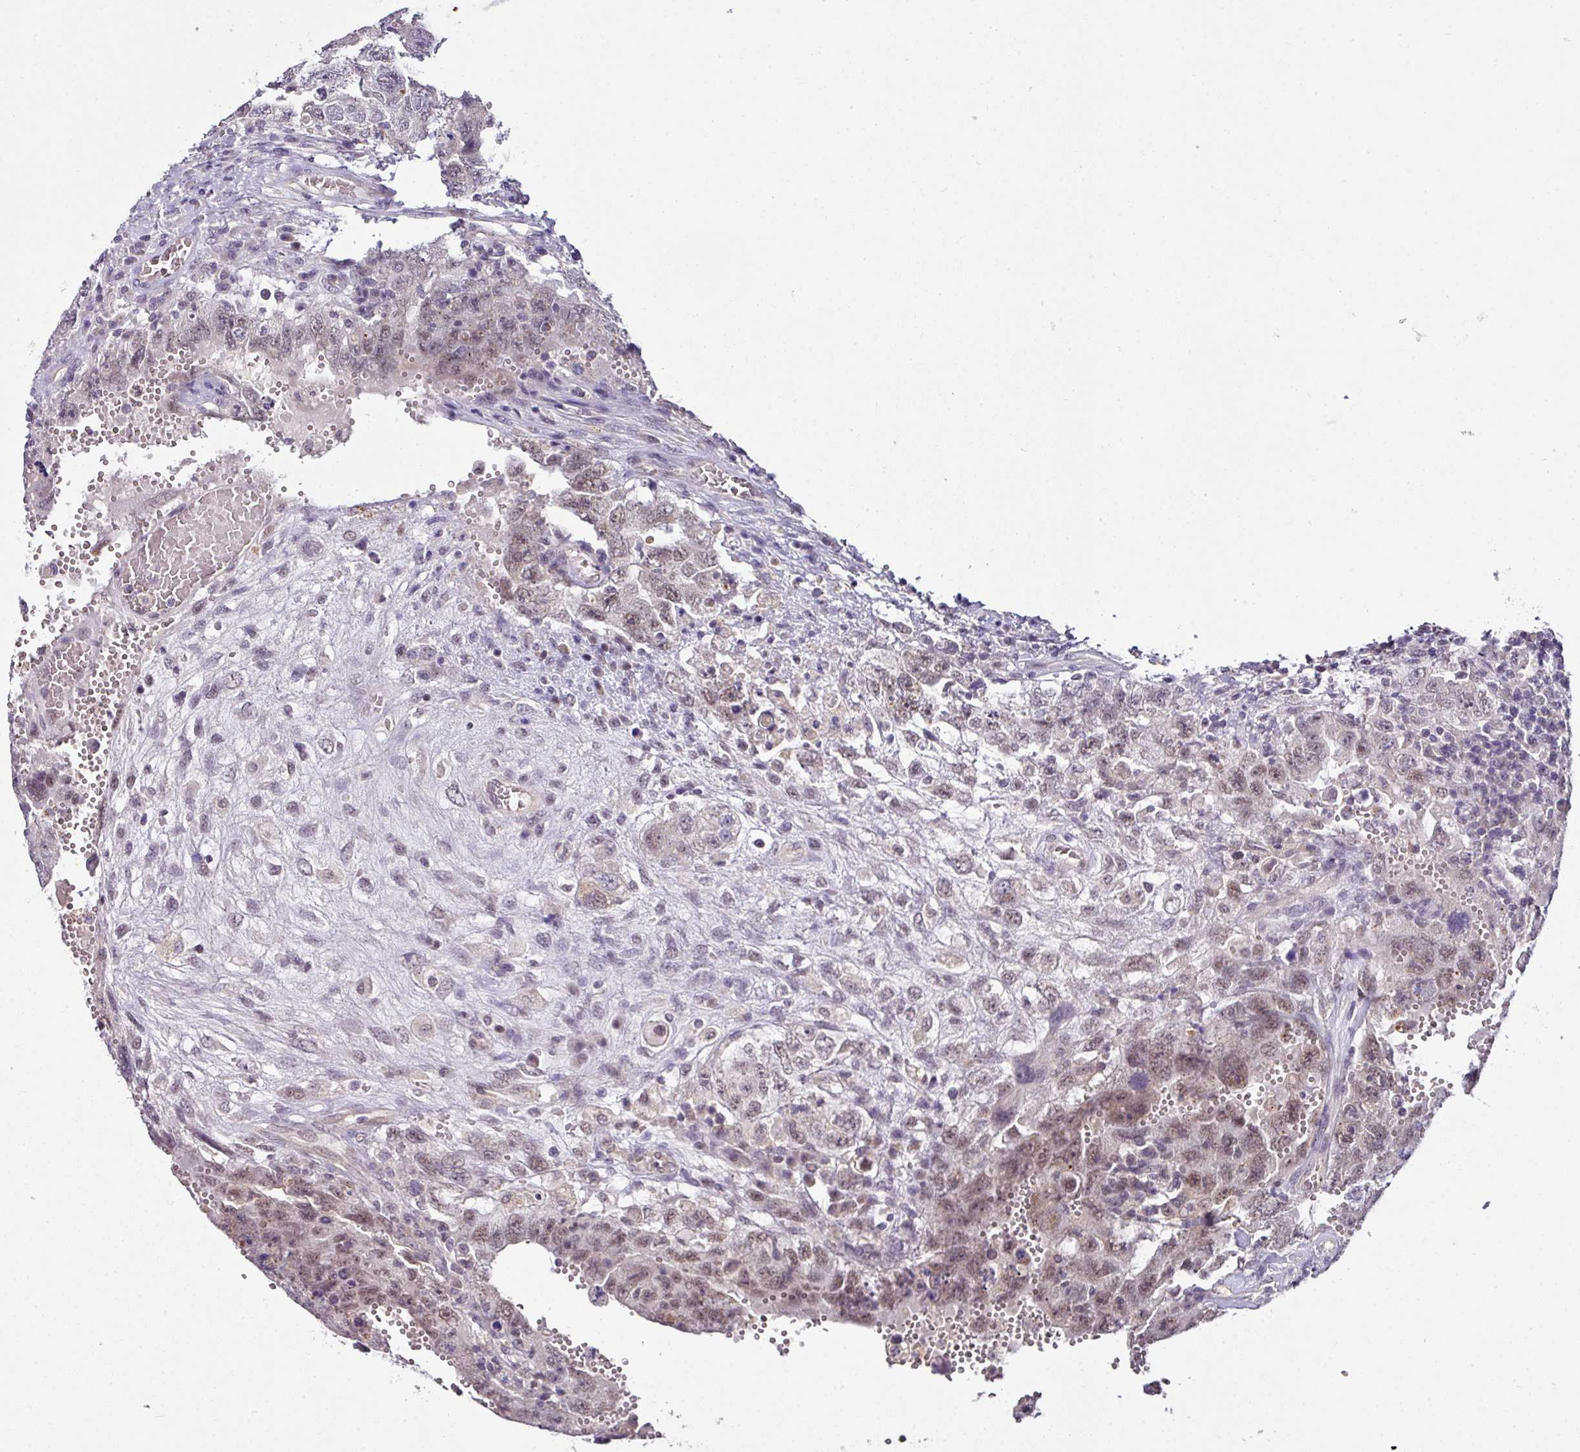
{"staining": {"intensity": "moderate", "quantity": "25%-75%", "location": "nuclear"}, "tissue": "testis cancer", "cell_type": "Tumor cells", "image_type": "cancer", "snomed": [{"axis": "morphology", "description": "Carcinoma, Embryonal, NOS"}, {"axis": "topography", "description": "Testis"}], "caption": "Moderate nuclear positivity for a protein is present in approximately 25%-75% of tumor cells of testis cancer (embryonal carcinoma) using IHC.", "gene": "NAPSA", "patient": {"sex": "male", "age": 26}}